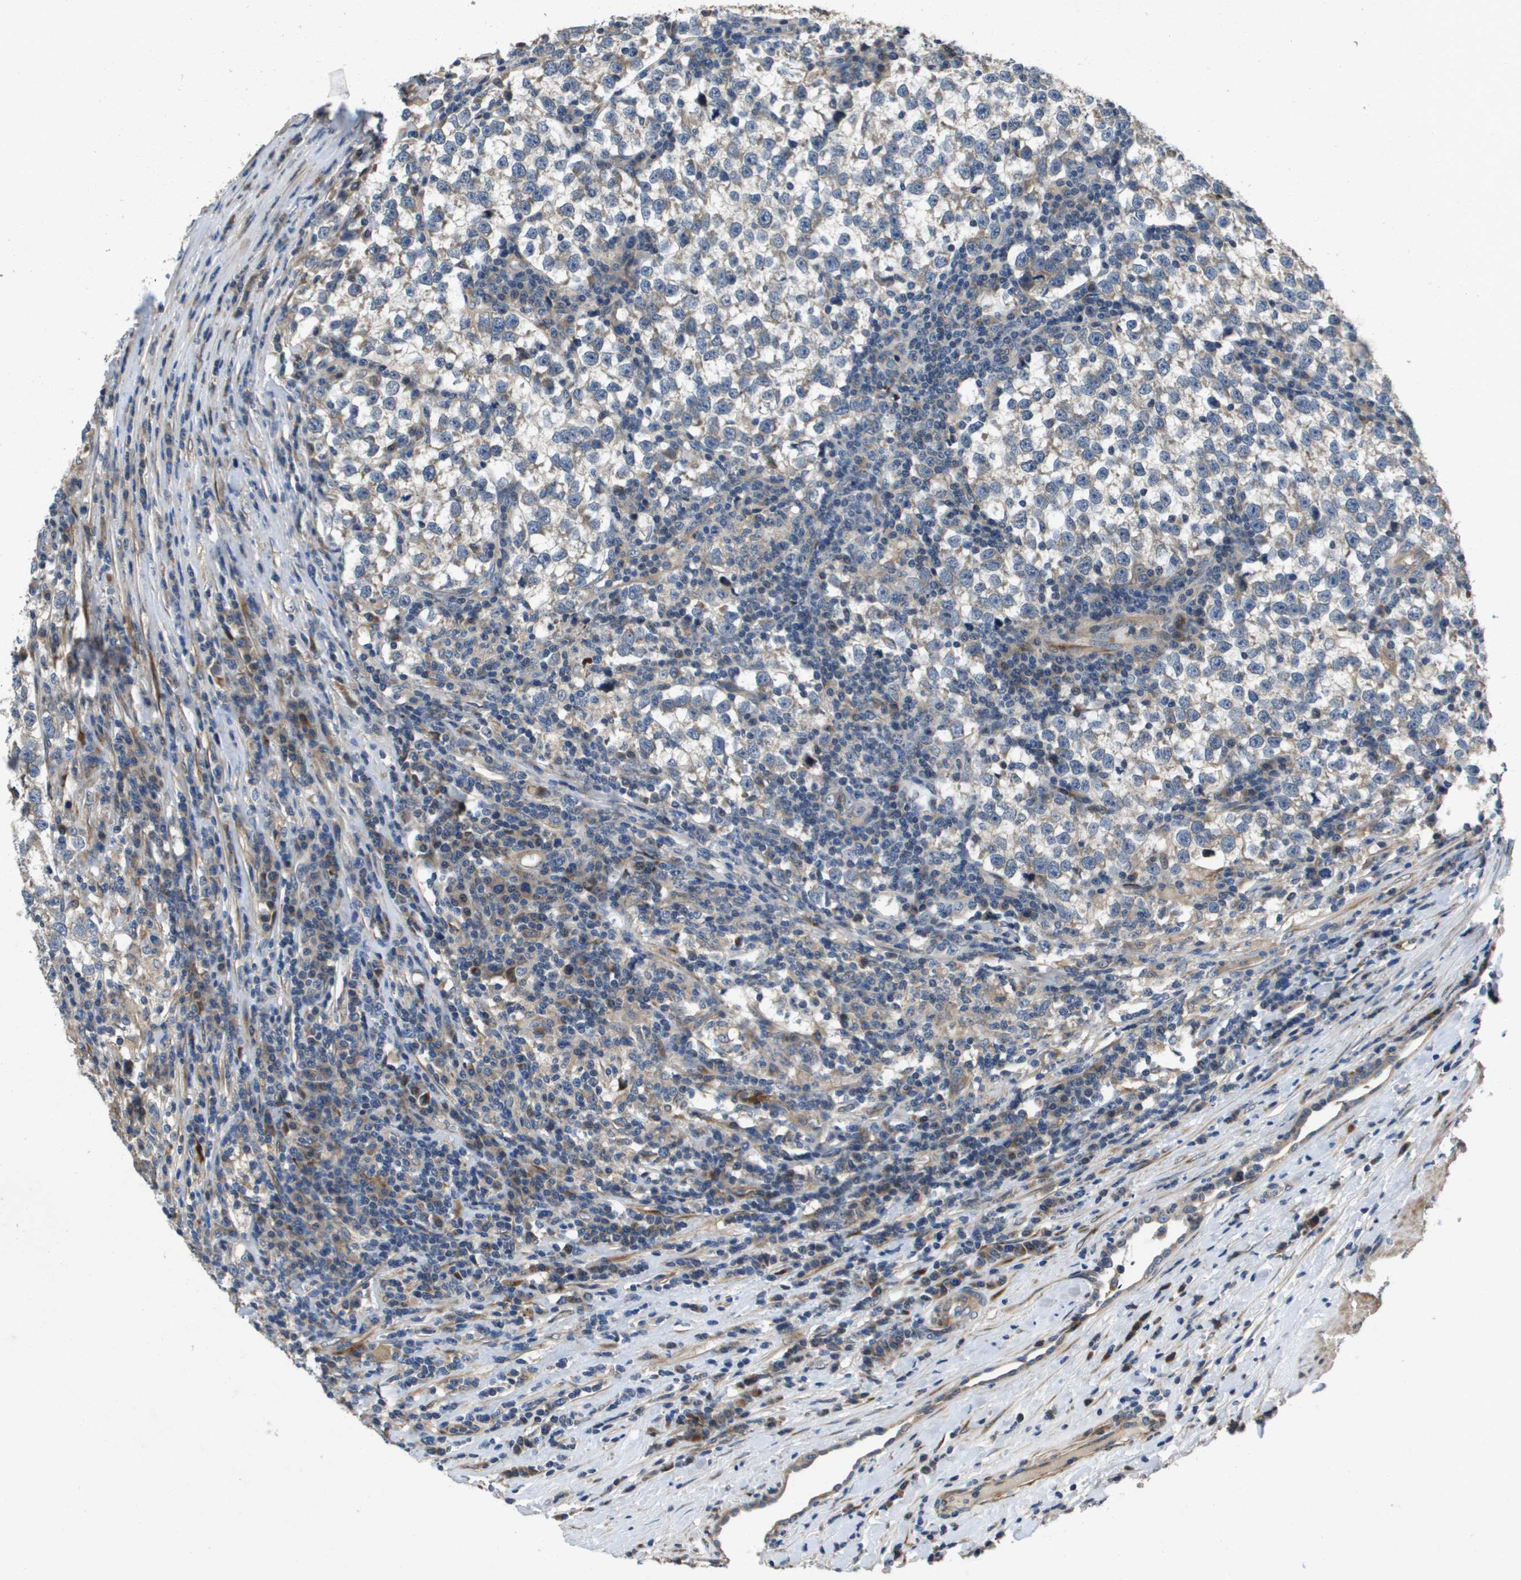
{"staining": {"intensity": "negative", "quantity": "none", "location": "none"}, "tissue": "testis cancer", "cell_type": "Tumor cells", "image_type": "cancer", "snomed": [{"axis": "morphology", "description": "Normal tissue, NOS"}, {"axis": "morphology", "description": "Seminoma, NOS"}, {"axis": "topography", "description": "Testis"}], "caption": "Immunohistochemical staining of human testis cancer (seminoma) displays no significant positivity in tumor cells.", "gene": "ENTPD2", "patient": {"sex": "male", "age": 43}}